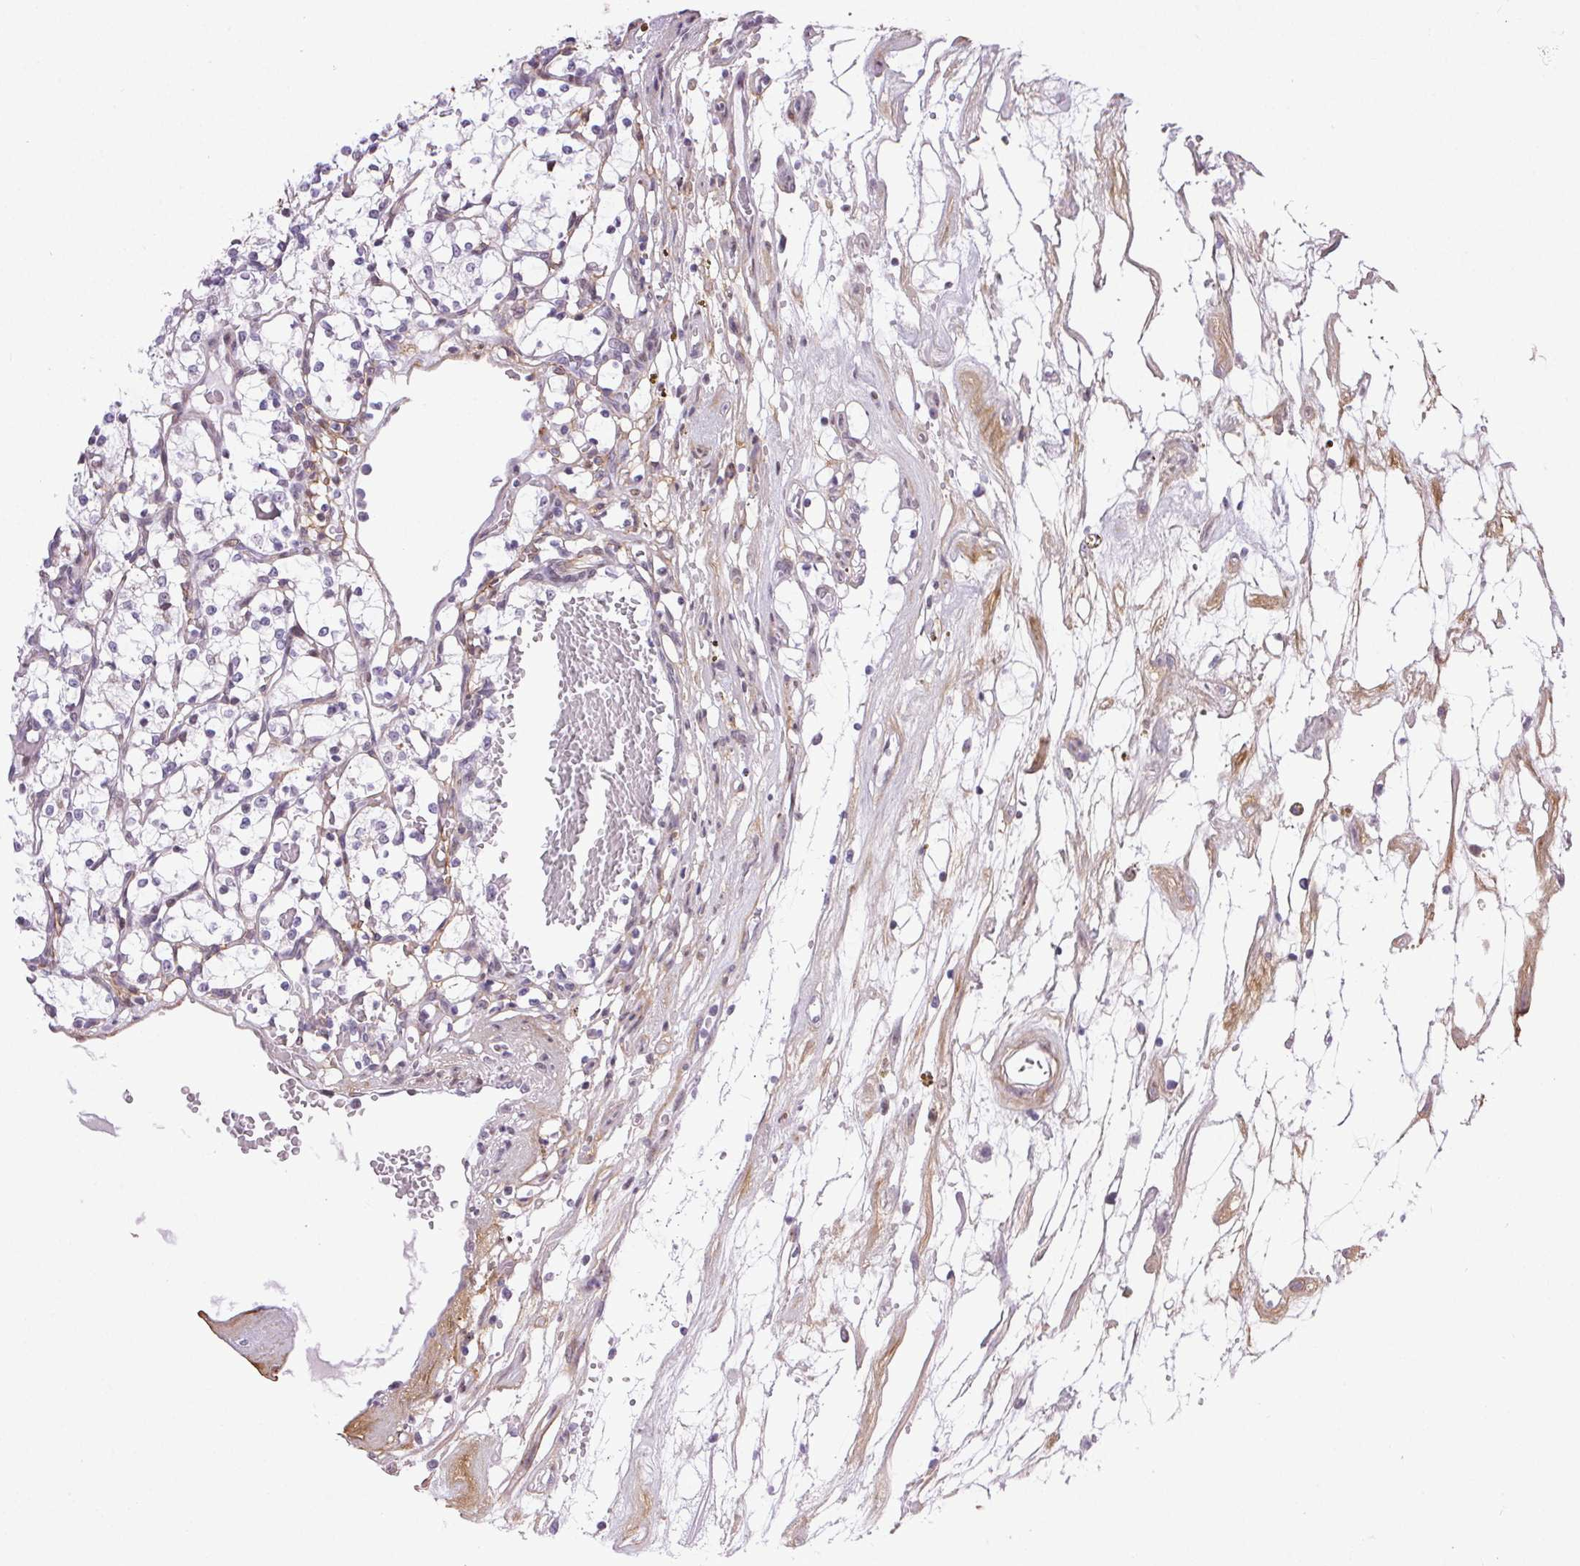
{"staining": {"intensity": "negative", "quantity": "none", "location": "none"}, "tissue": "renal cancer", "cell_type": "Tumor cells", "image_type": "cancer", "snomed": [{"axis": "morphology", "description": "Adenocarcinoma, NOS"}, {"axis": "topography", "description": "Kidney"}], "caption": "Photomicrograph shows no significant protein expression in tumor cells of renal adenocarcinoma.", "gene": "PDZD2", "patient": {"sex": "female", "age": 69}}